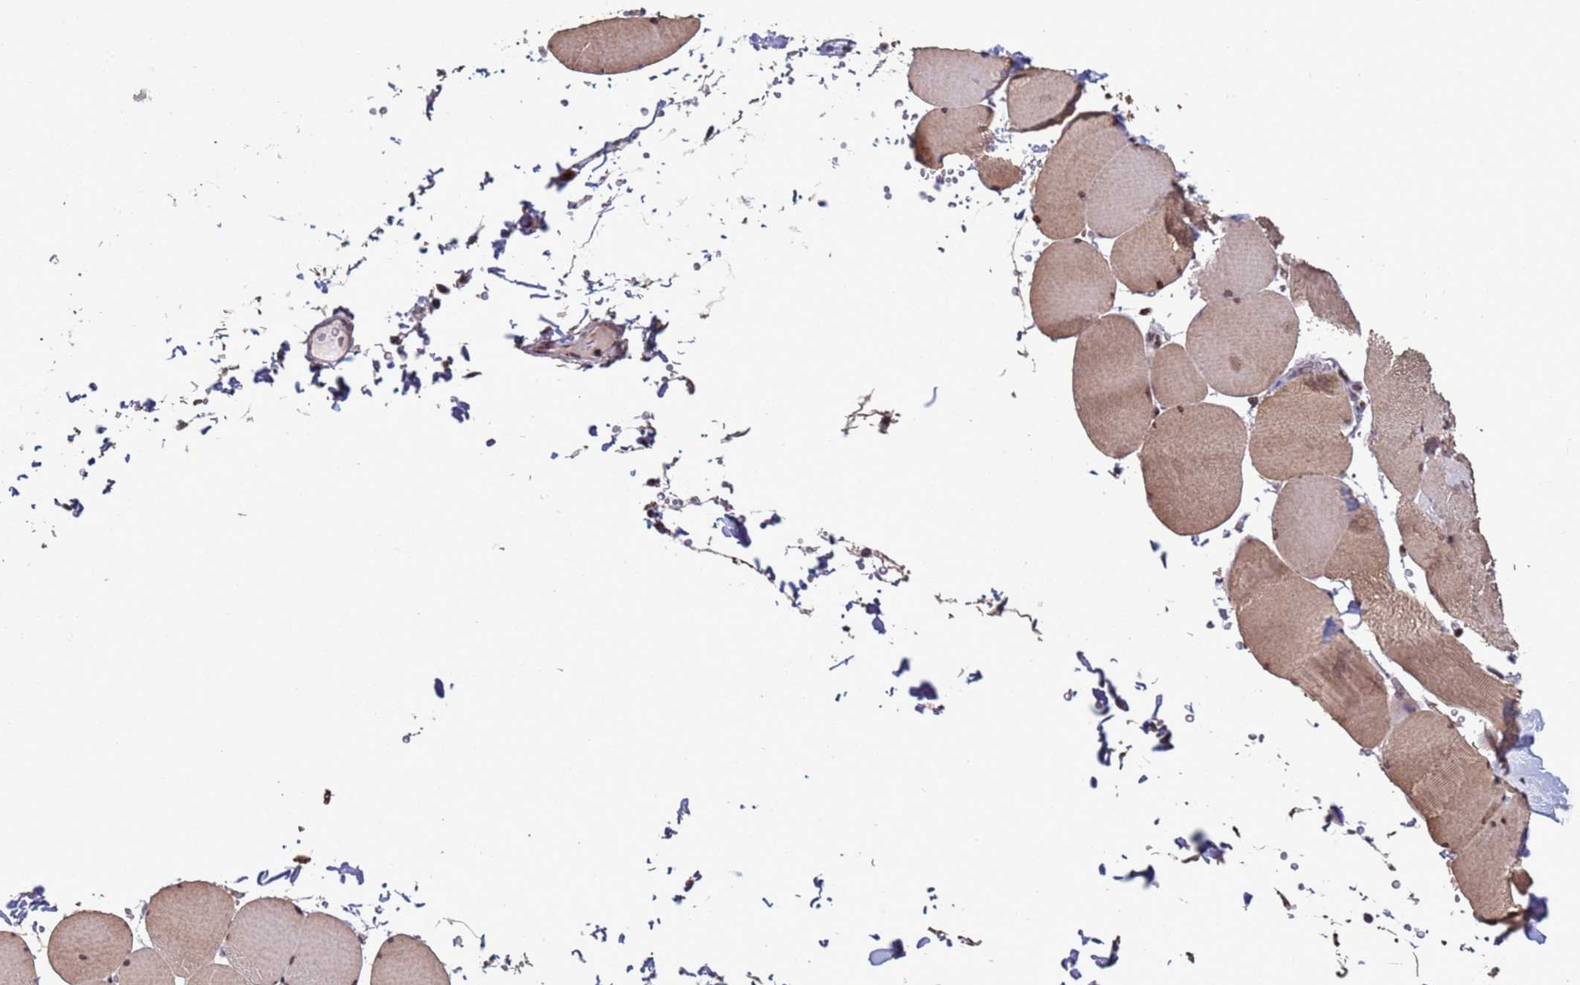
{"staining": {"intensity": "moderate", "quantity": ">75%", "location": "cytoplasmic/membranous,nuclear"}, "tissue": "skeletal muscle", "cell_type": "Myocytes", "image_type": "normal", "snomed": [{"axis": "morphology", "description": "Normal tissue, NOS"}, {"axis": "topography", "description": "Skeletal muscle"}, {"axis": "topography", "description": "Head-Neck"}], "caption": "An immunohistochemistry micrograph of benign tissue is shown. Protein staining in brown shows moderate cytoplasmic/membranous,nuclear positivity in skeletal muscle within myocytes. (brown staining indicates protein expression, while blue staining denotes nuclei).", "gene": "HGH1", "patient": {"sex": "male", "age": 66}}